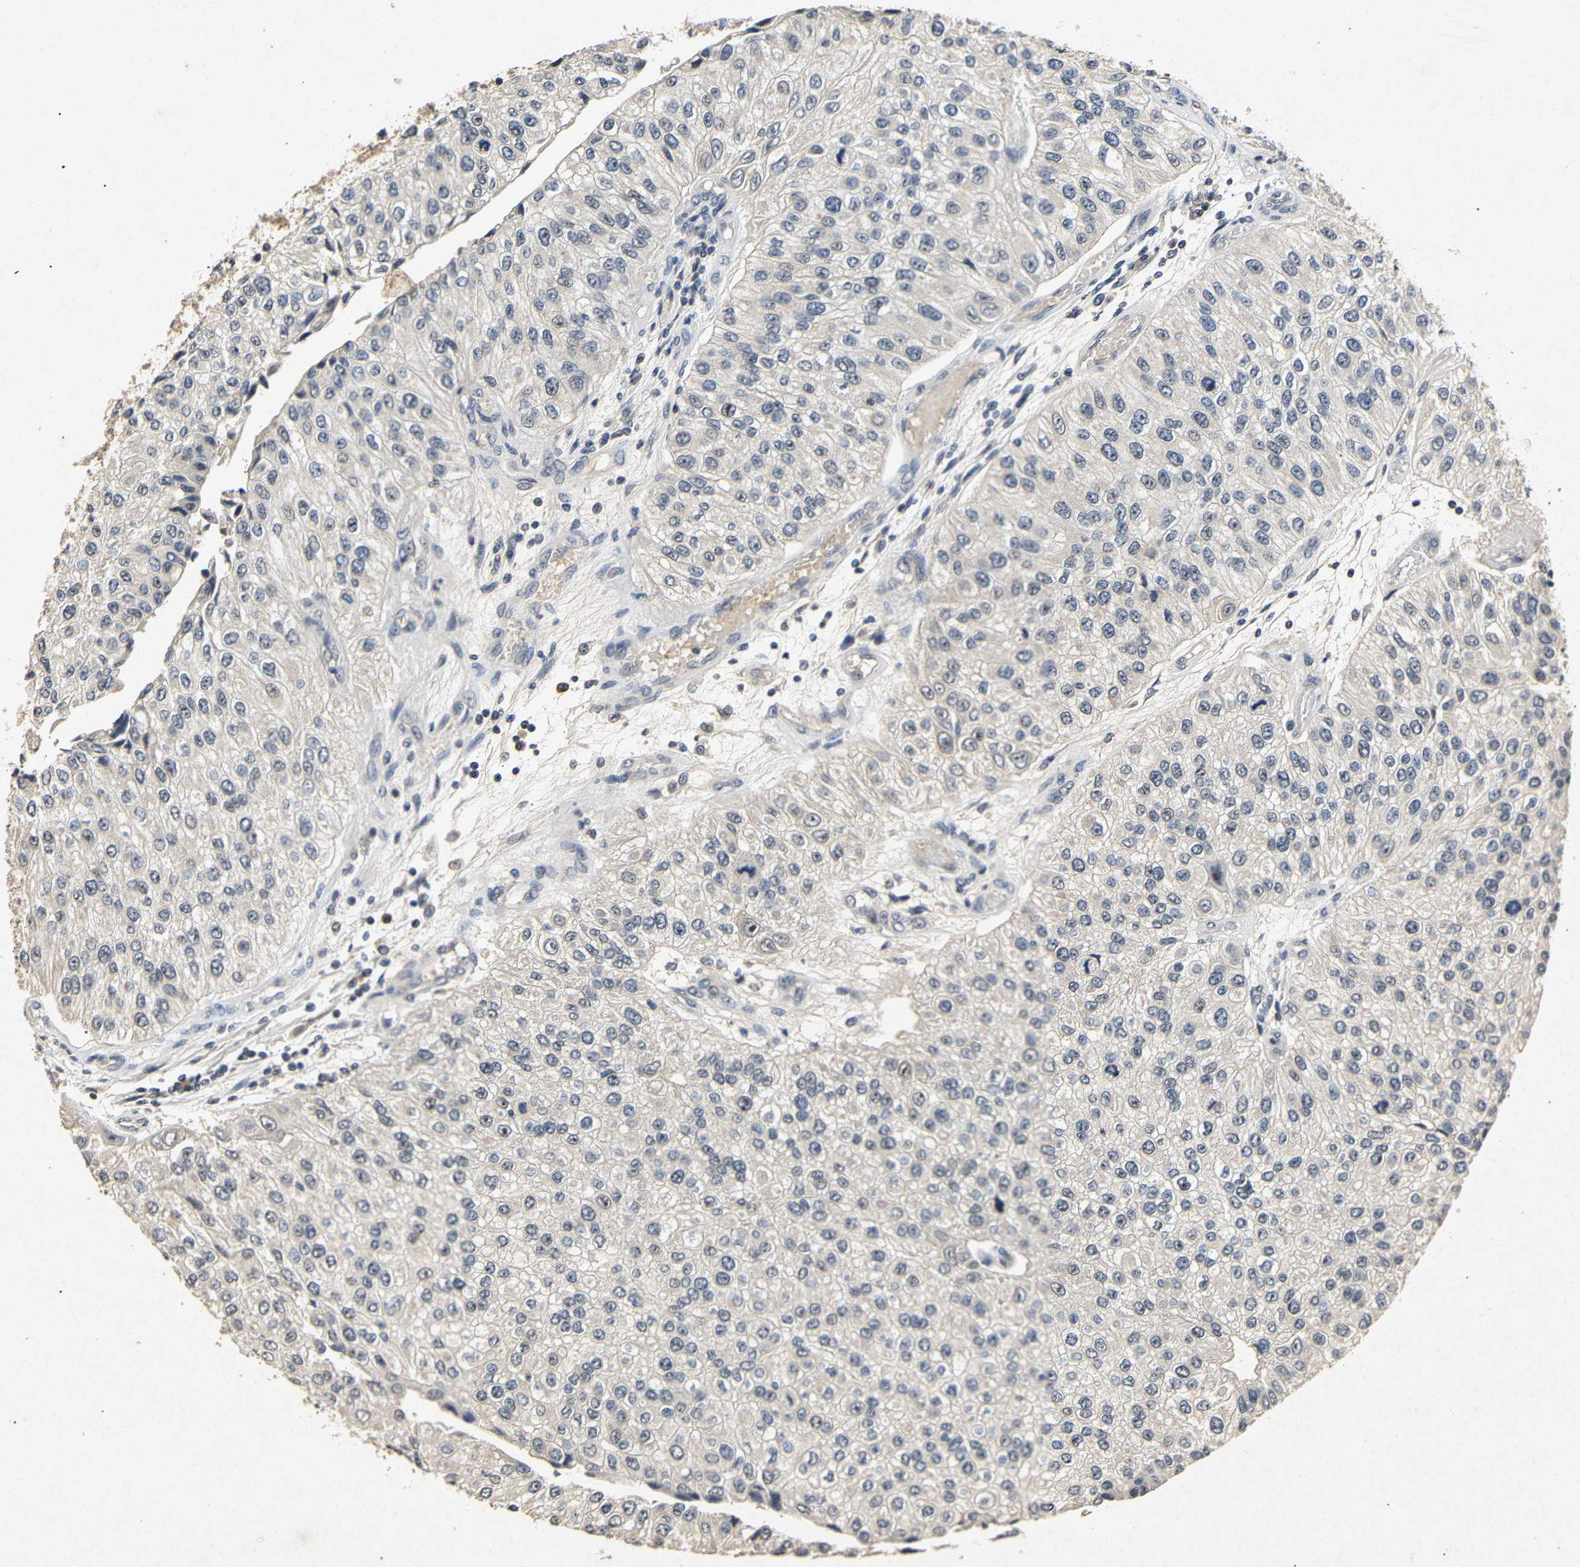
{"staining": {"intensity": "moderate", "quantity": "25%-75%", "location": "nuclear"}, "tissue": "urothelial cancer", "cell_type": "Tumor cells", "image_type": "cancer", "snomed": [{"axis": "morphology", "description": "Urothelial carcinoma, High grade"}, {"axis": "topography", "description": "Kidney"}, {"axis": "topography", "description": "Urinary bladder"}], "caption": "A brown stain labels moderate nuclear expression of a protein in human high-grade urothelial carcinoma tumor cells.", "gene": "PARN", "patient": {"sex": "male", "age": 77}}